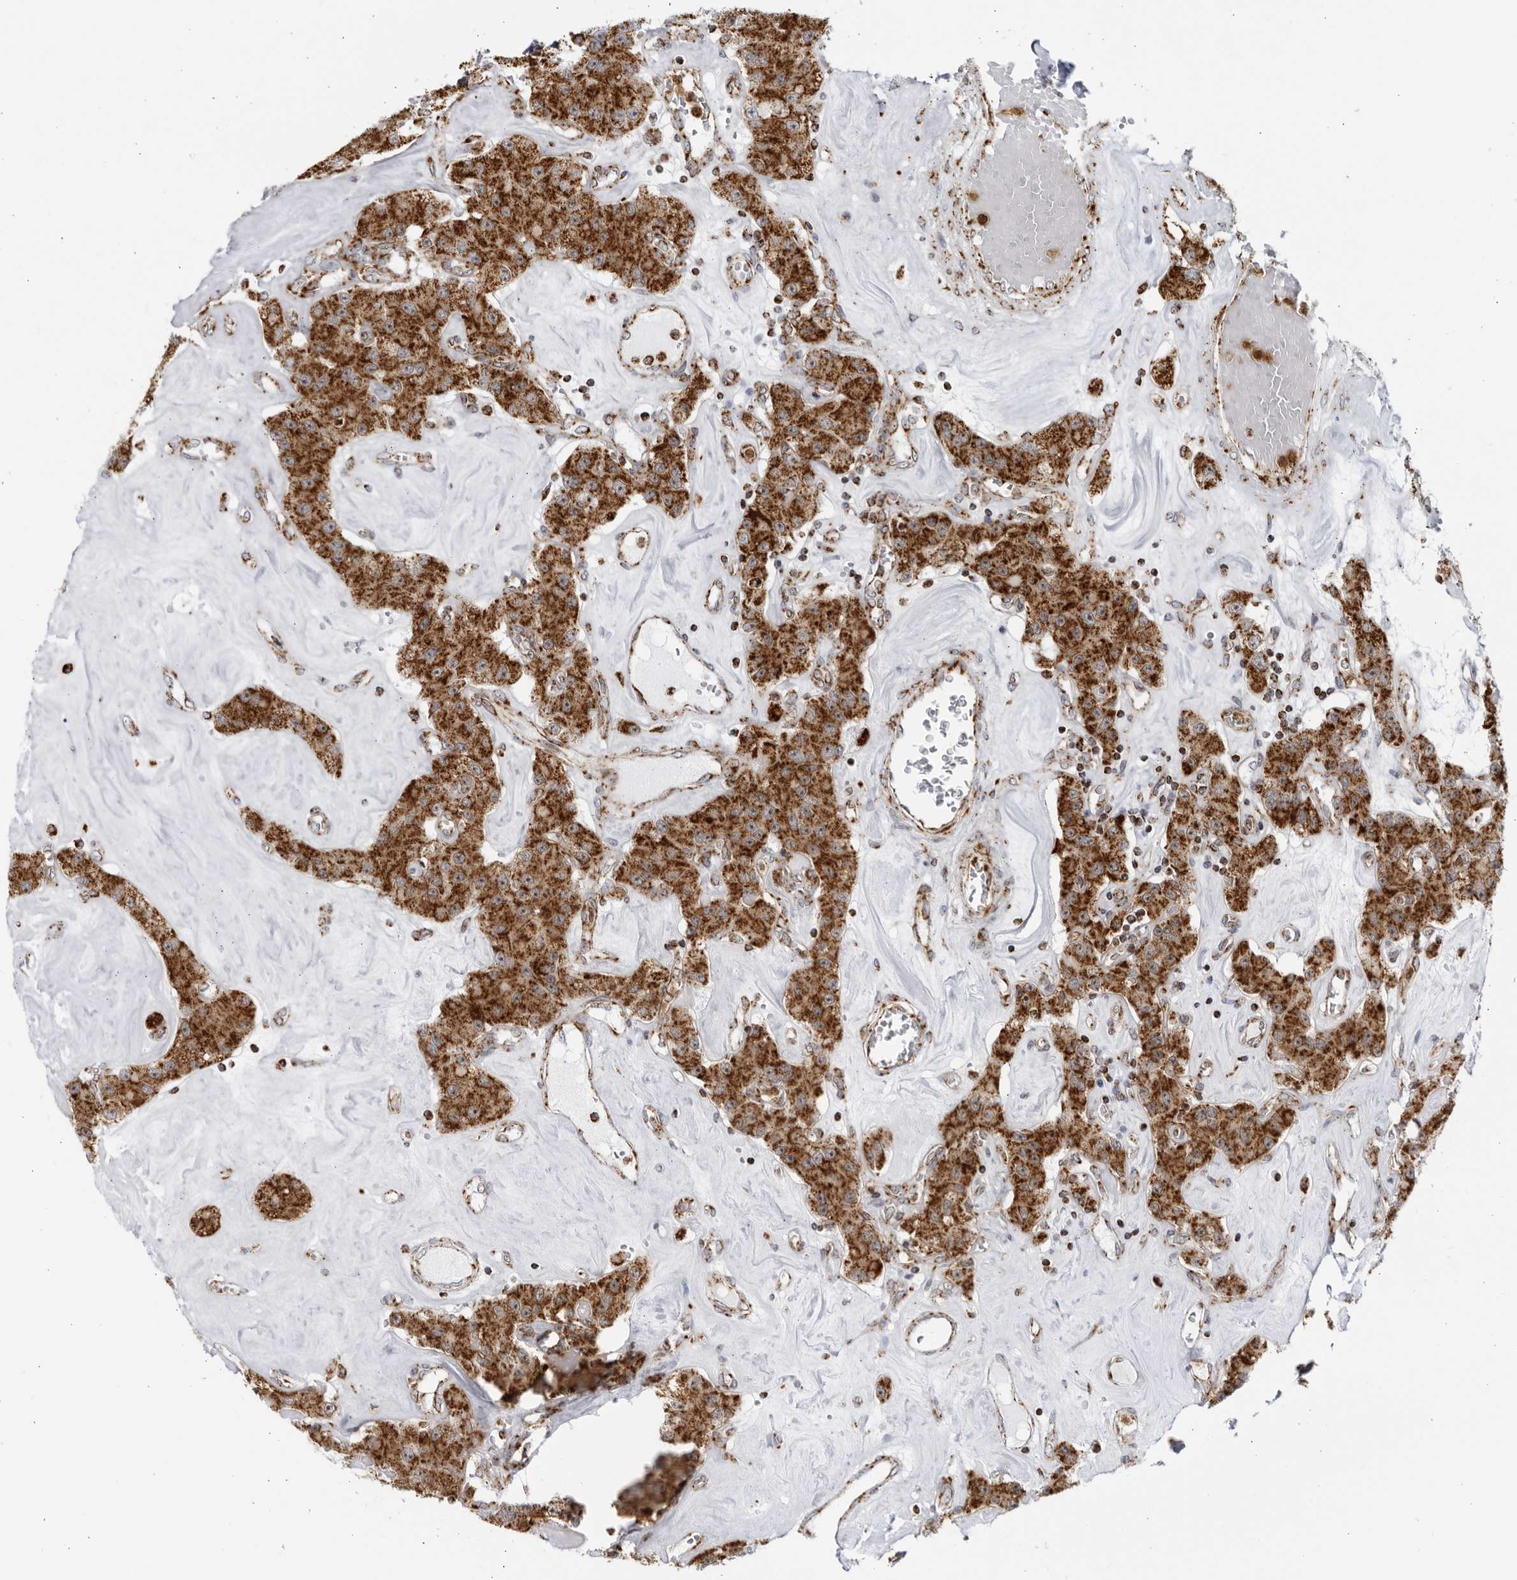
{"staining": {"intensity": "strong", "quantity": ">75%", "location": "cytoplasmic/membranous"}, "tissue": "carcinoid", "cell_type": "Tumor cells", "image_type": "cancer", "snomed": [{"axis": "morphology", "description": "Carcinoid, malignant, NOS"}, {"axis": "topography", "description": "Pancreas"}], "caption": "High-power microscopy captured an IHC photomicrograph of carcinoid, revealing strong cytoplasmic/membranous positivity in about >75% of tumor cells. (IHC, brightfield microscopy, high magnification).", "gene": "RBM34", "patient": {"sex": "male", "age": 41}}